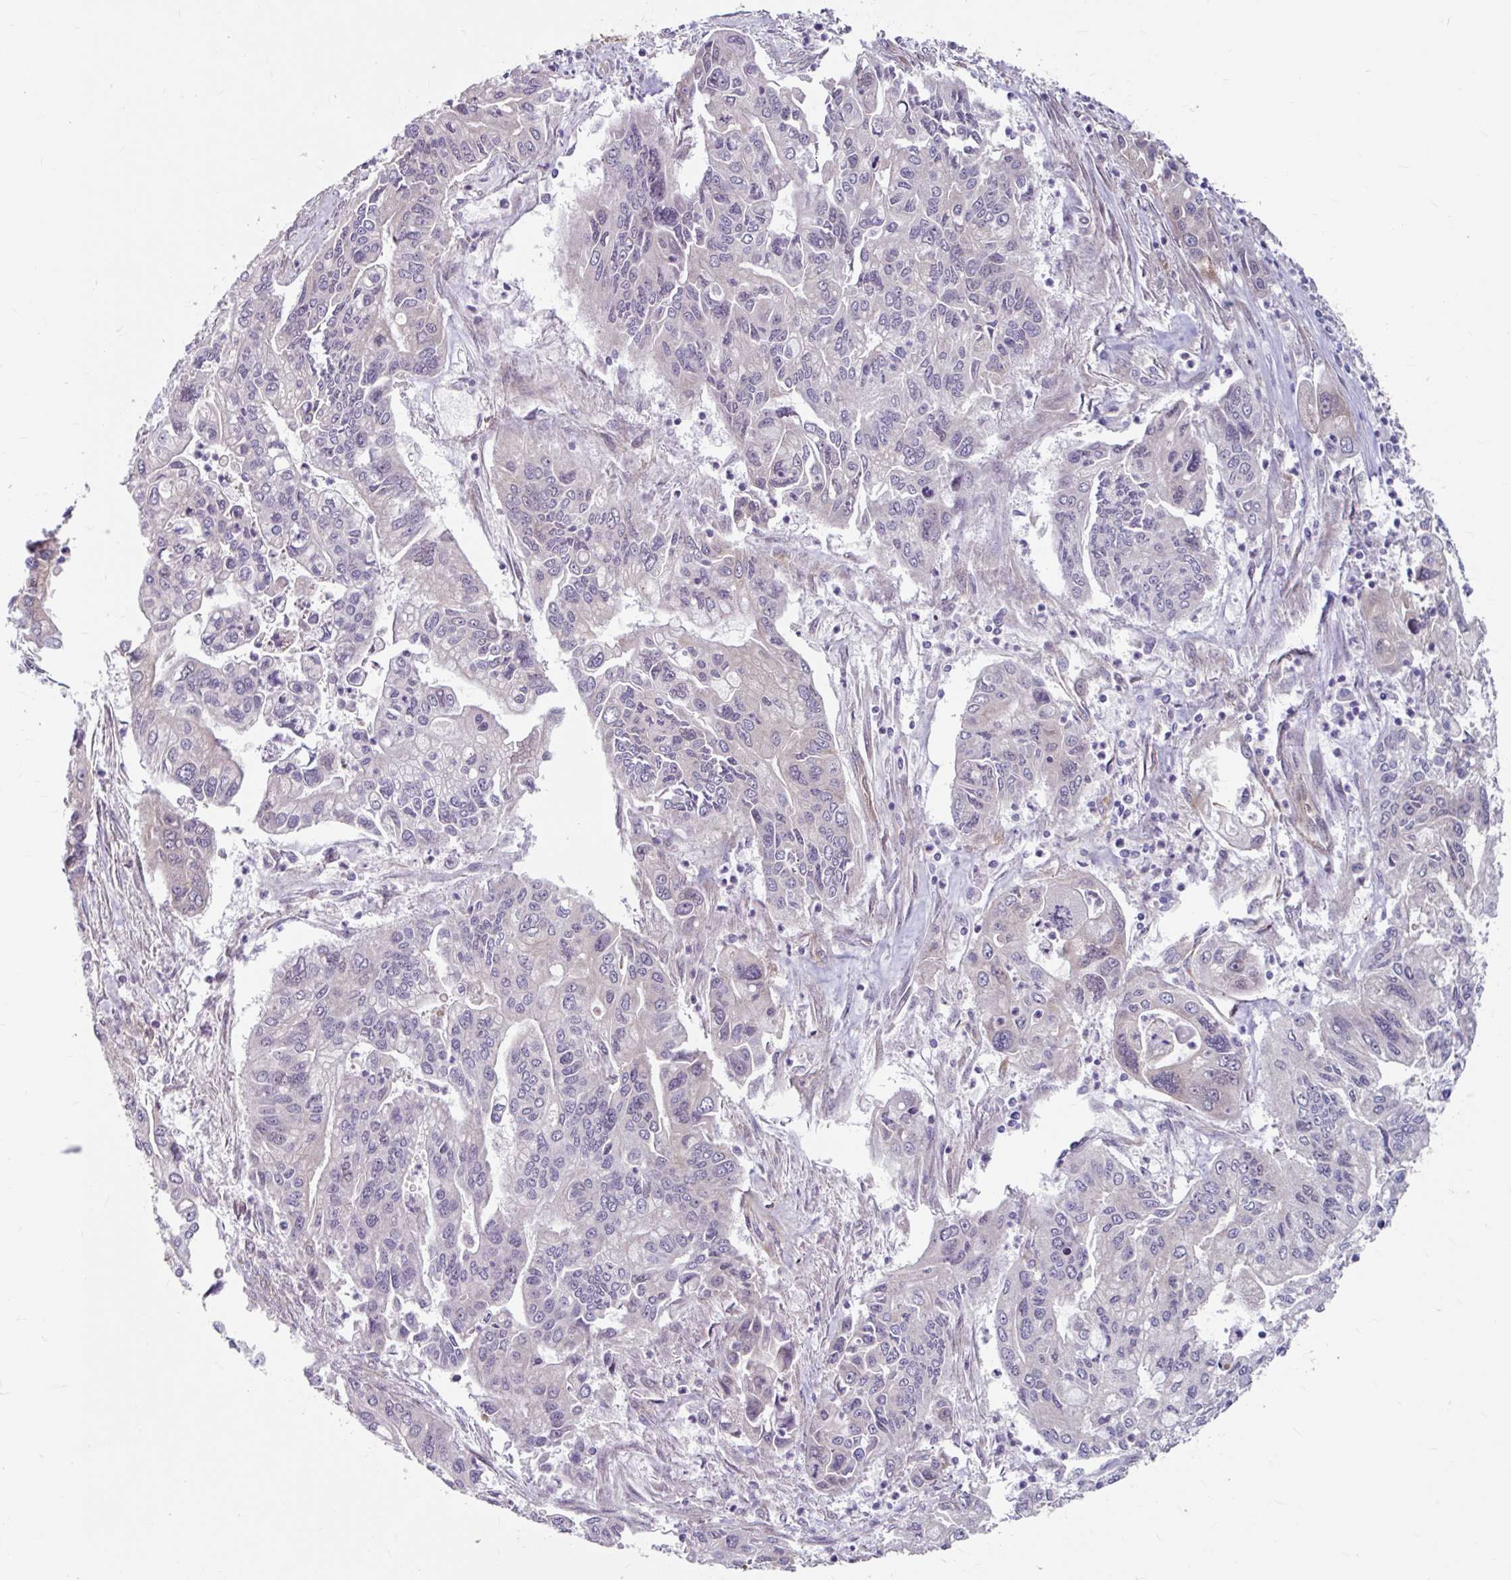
{"staining": {"intensity": "negative", "quantity": "none", "location": "none"}, "tissue": "pancreatic cancer", "cell_type": "Tumor cells", "image_type": "cancer", "snomed": [{"axis": "morphology", "description": "Adenocarcinoma, NOS"}, {"axis": "topography", "description": "Pancreas"}], "caption": "Tumor cells show no significant positivity in adenocarcinoma (pancreatic).", "gene": "DAAM2", "patient": {"sex": "male", "age": 62}}